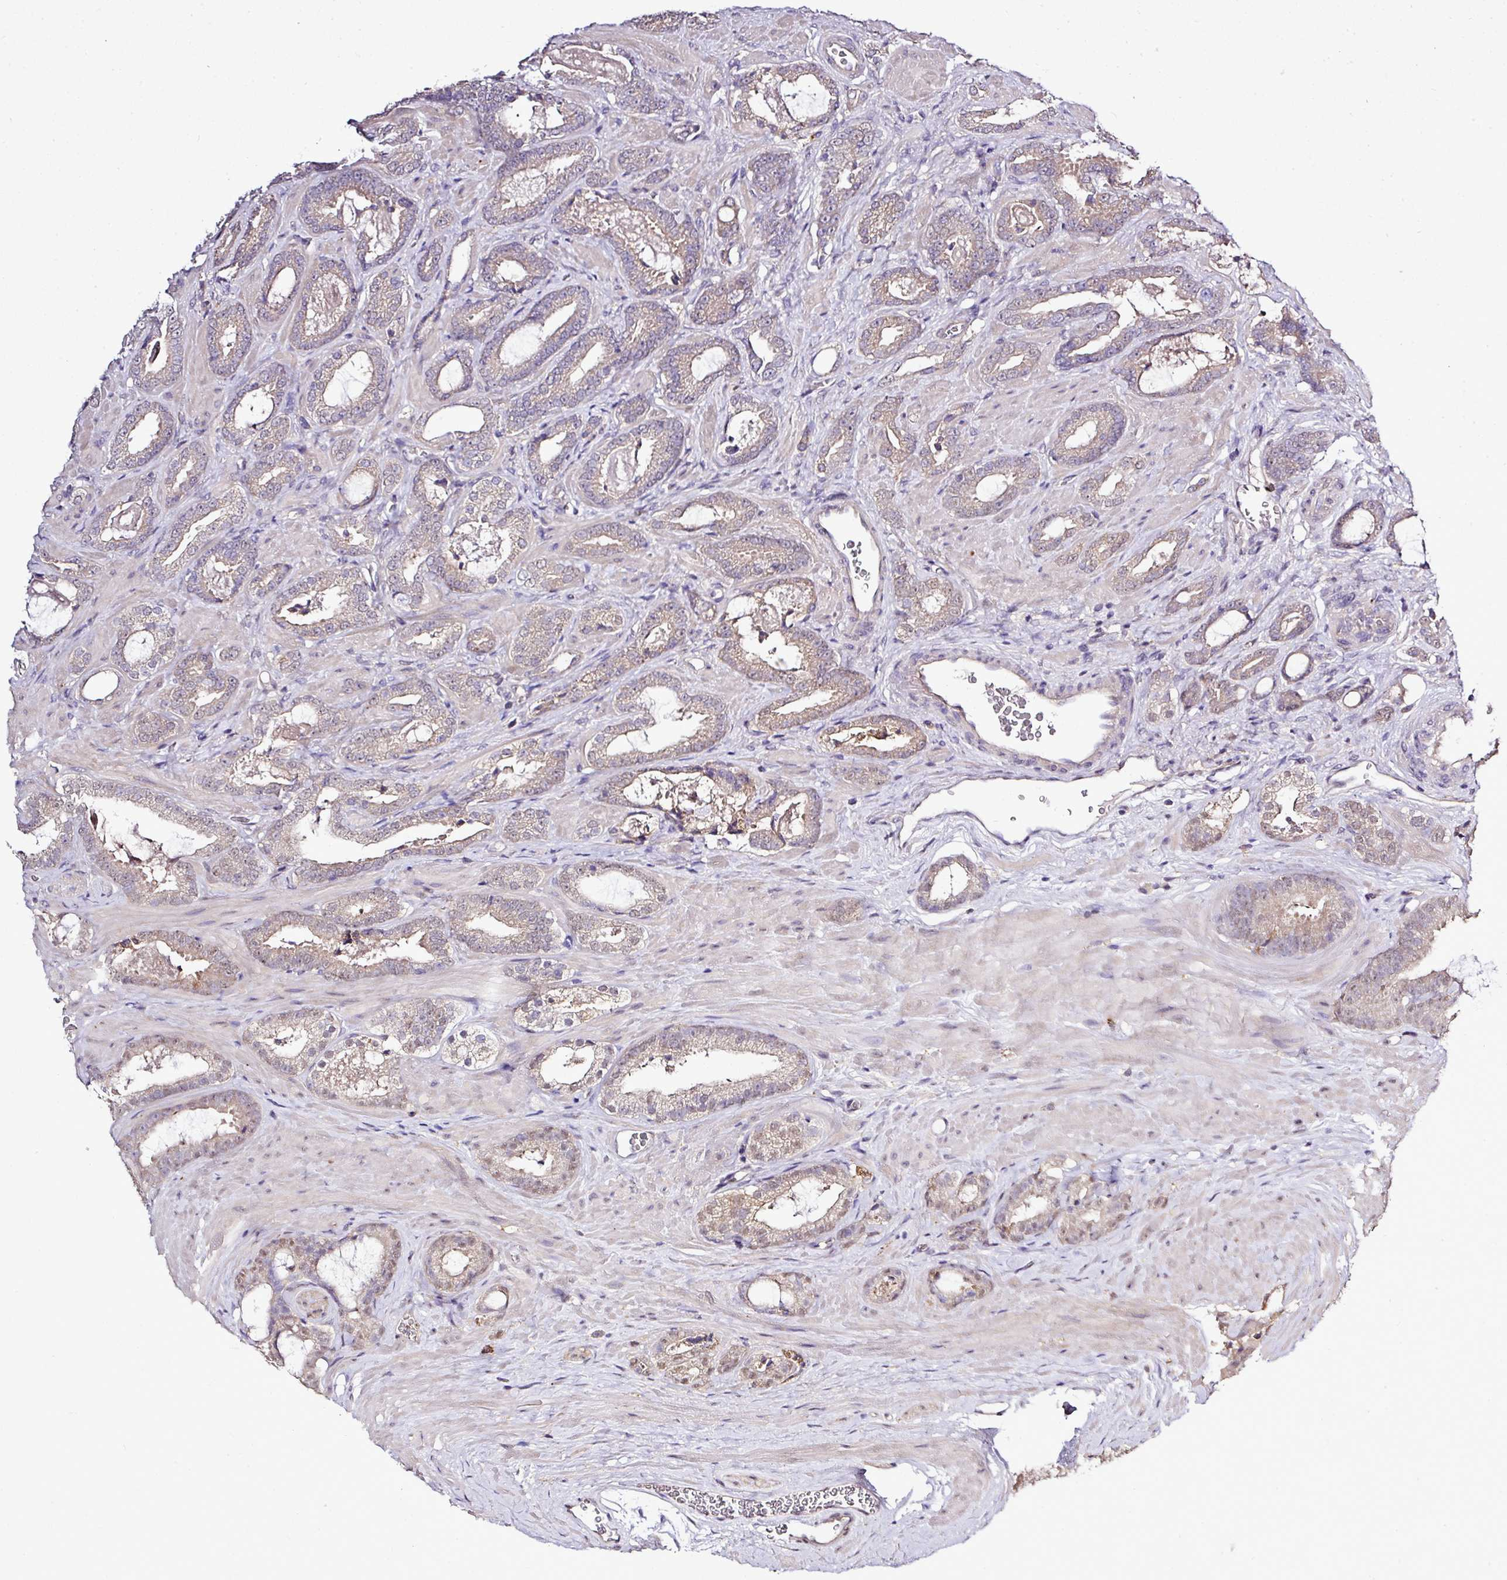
{"staining": {"intensity": "weak", "quantity": "25%-75%", "location": "cytoplasmic/membranous"}, "tissue": "prostate cancer", "cell_type": "Tumor cells", "image_type": "cancer", "snomed": [{"axis": "morphology", "description": "Adenocarcinoma, Low grade"}, {"axis": "topography", "description": "Prostate"}], "caption": "Immunohistochemistry (DAB) staining of human prostate low-grade adenocarcinoma shows weak cytoplasmic/membranous protein positivity in about 25%-75% of tumor cells. The protein of interest is stained brown, and the nuclei are stained in blue (DAB (3,3'-diaminobenzidine) IHC with brightfield microscopy, high magnification).", "gene": "TMEM107", "patient": {"sex": "male", "age": 62}}